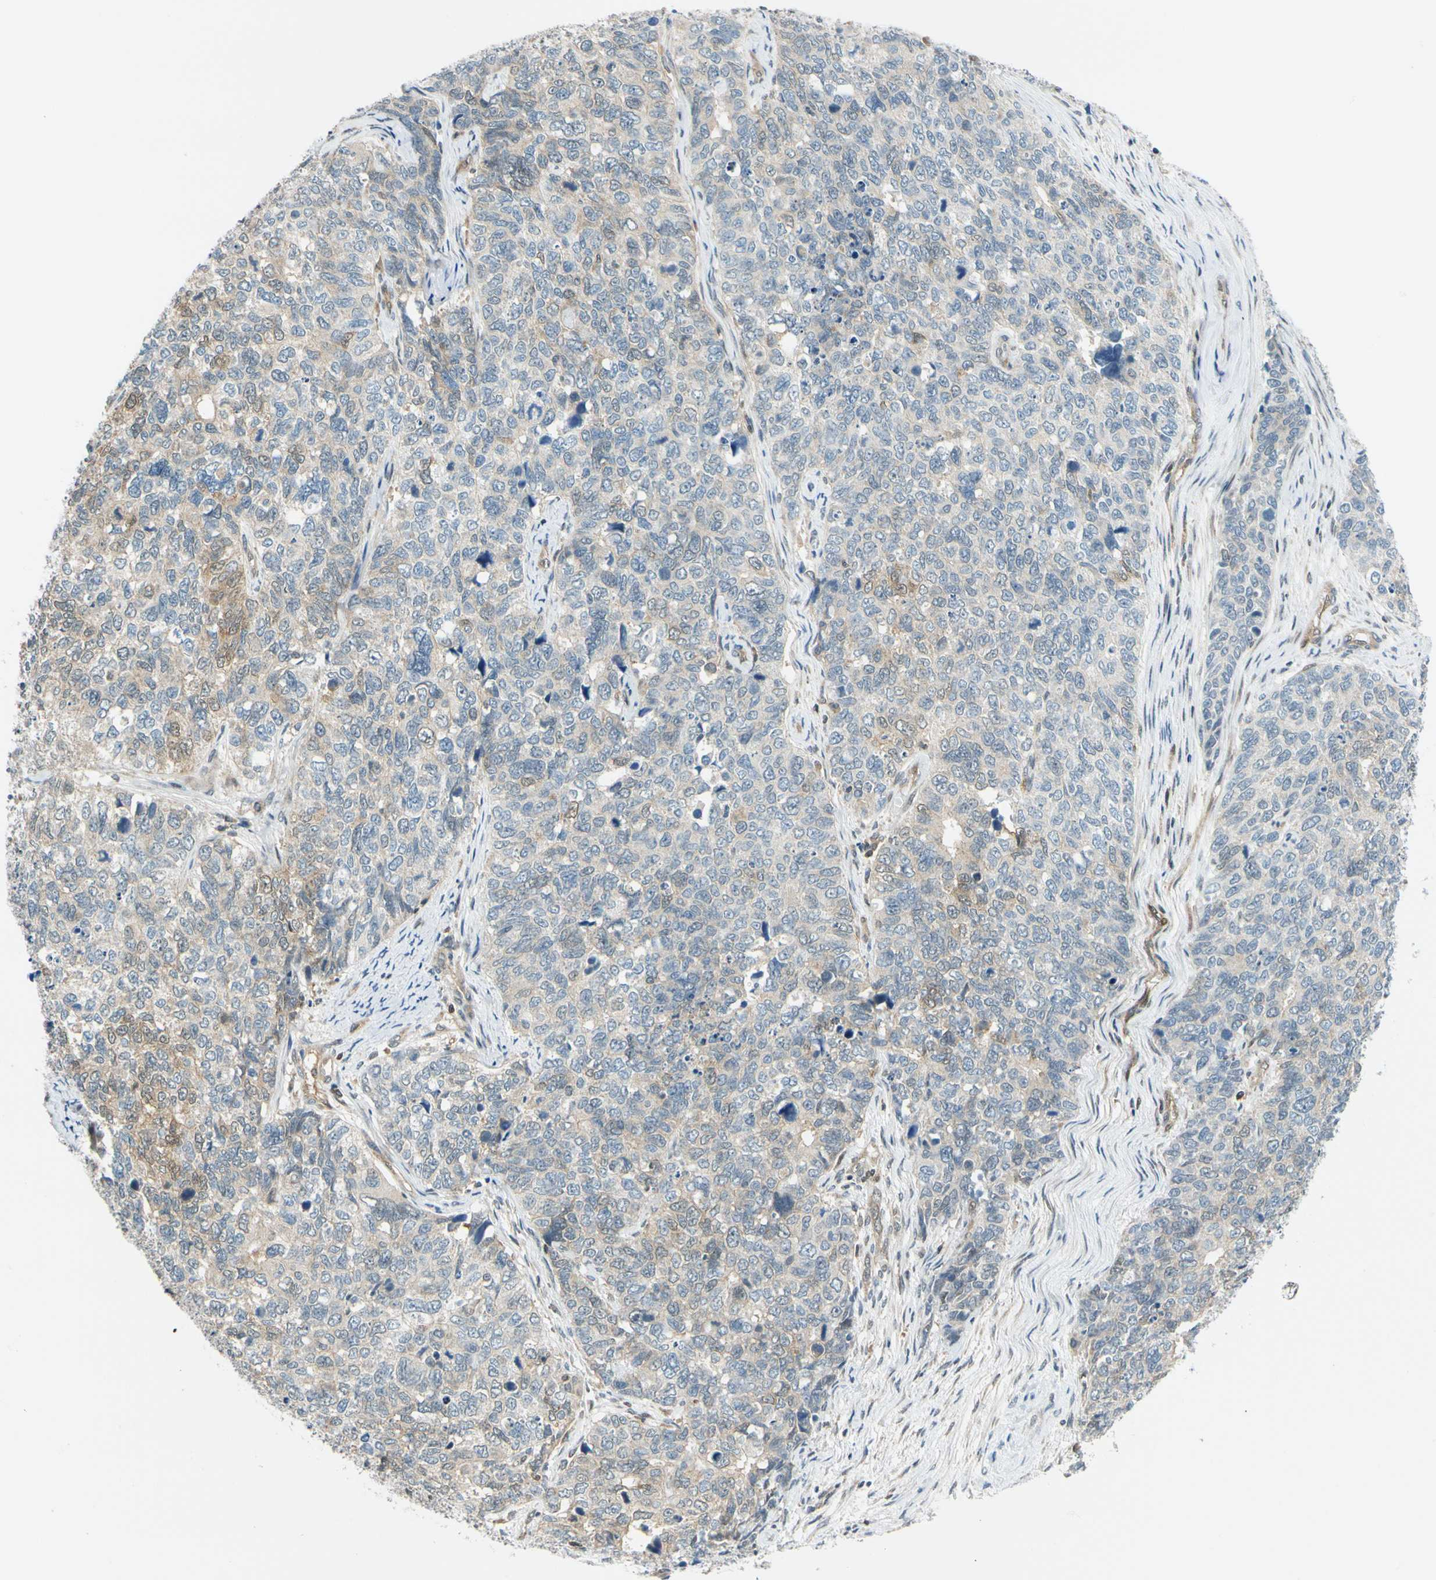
{"staining": {"intensity": "weak", "quantity": "<25%", "location": "cytoplasmic/membranous"}, "tissue": "cervical cancer", "cell_type": "Tumor cells", "image_type": "cancer", "snomed": [{"axis": "morphology", "description": "Squamous cell carcinoma, NOS"}, {"axis": "topography", "description": "Cervix"}], "caption": "A high-resolution micrograph shows immunohistochemistry (IHC) staining of squamous cell carcinoma (cervical), which exhibits no significant expression in tumor cells.", "gene": "MAPK9", "patient": {"sex": "female", "age": 63}}